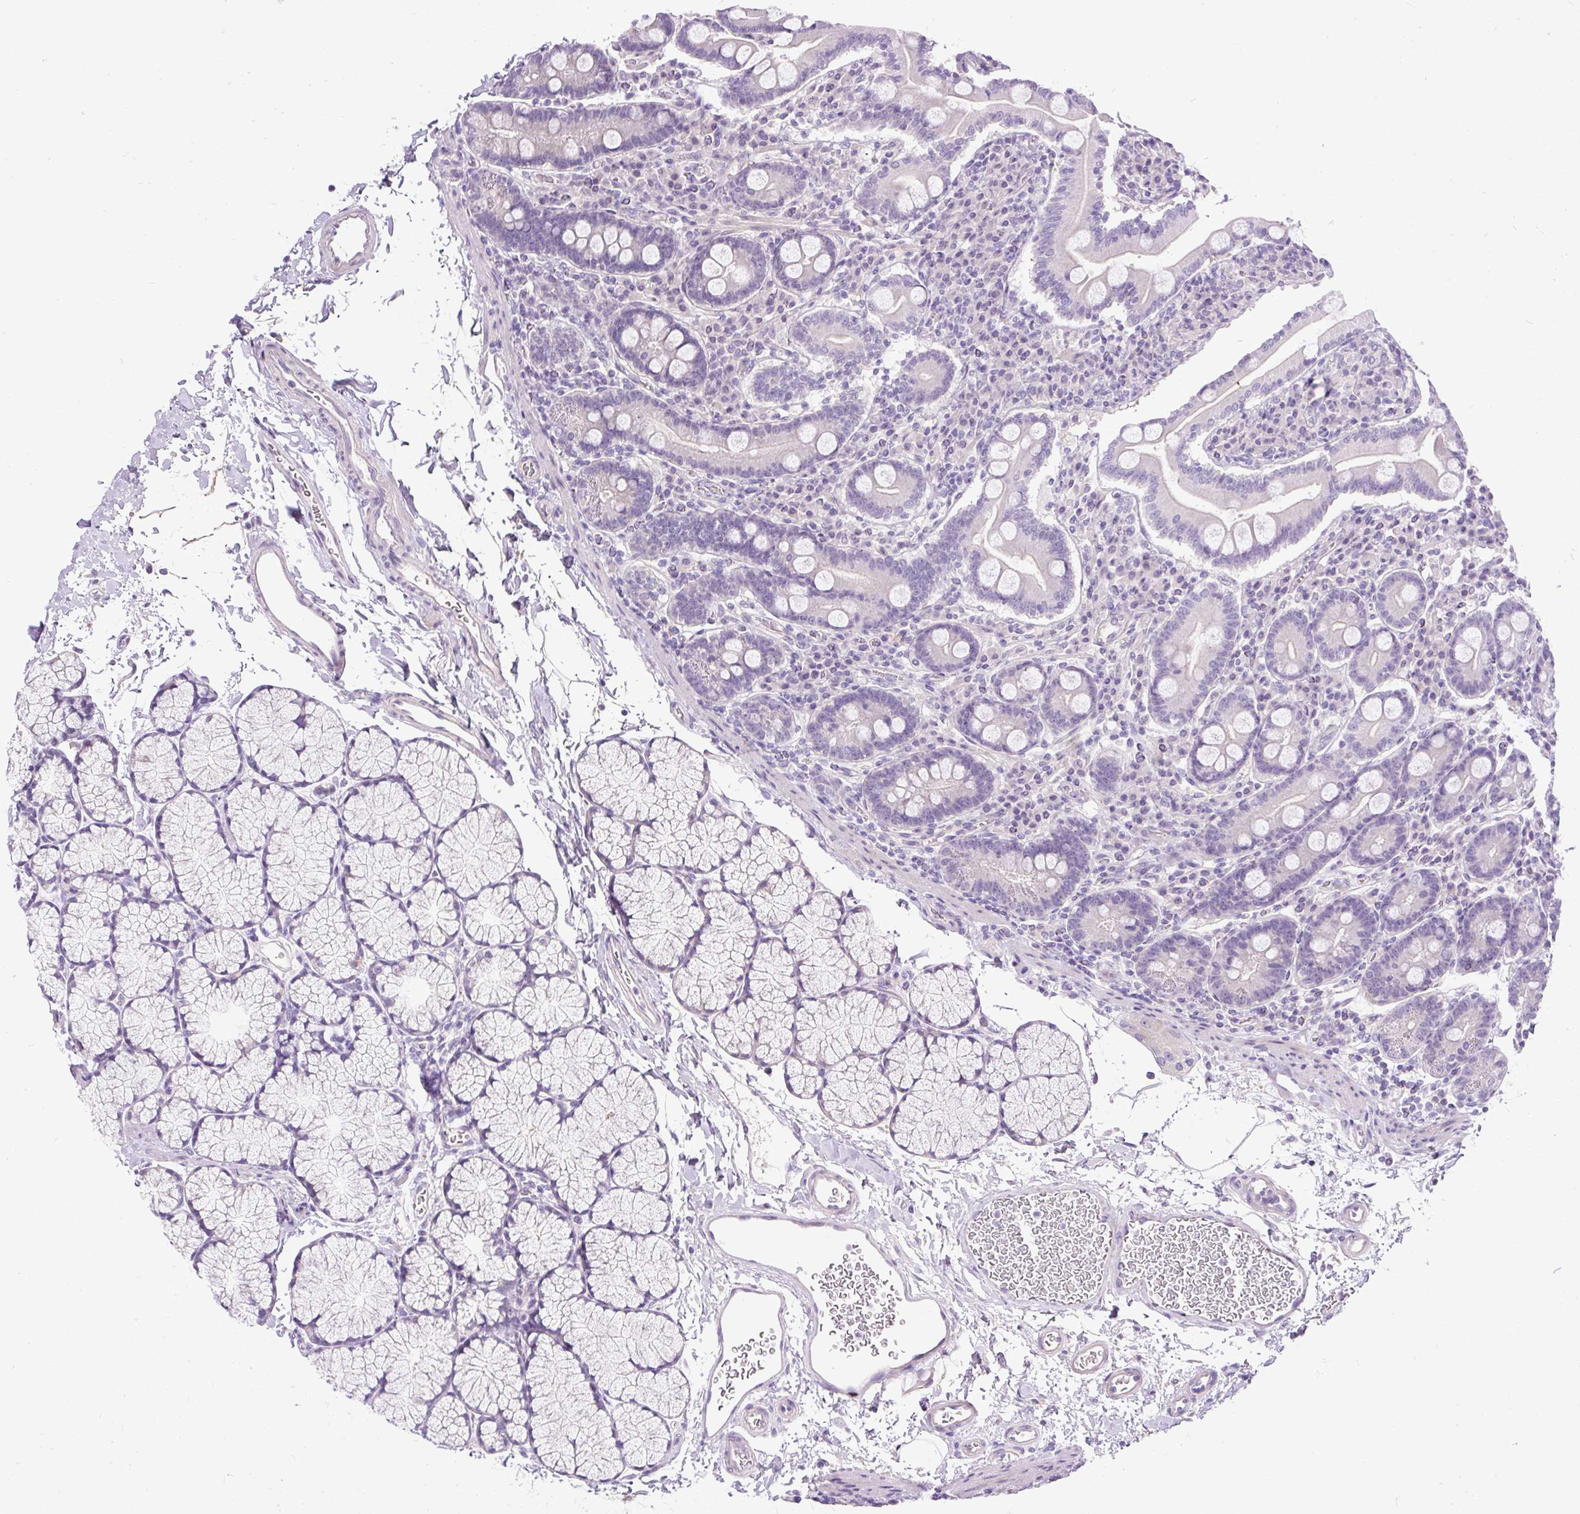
{"staining": {"intensity": "negative", "quantity": "none", "location": "none"}, "tissue": "duodenum", "cell_type": "Glandular cells", "image_type": "normal", "snomed": [{"axis": "morphology", "description": "Normal tissue, NOS"}, {"axis": "topography", "description": "Duodenum"}], "caption": "This micrograph is of normal duodenum stained with IHC to label a protein in brown with the nuclei are counter-stained blue. There is no expression in glandular cells.", "gene": "KRTAP20", "patient": {"sex": "male", "age": 35}}